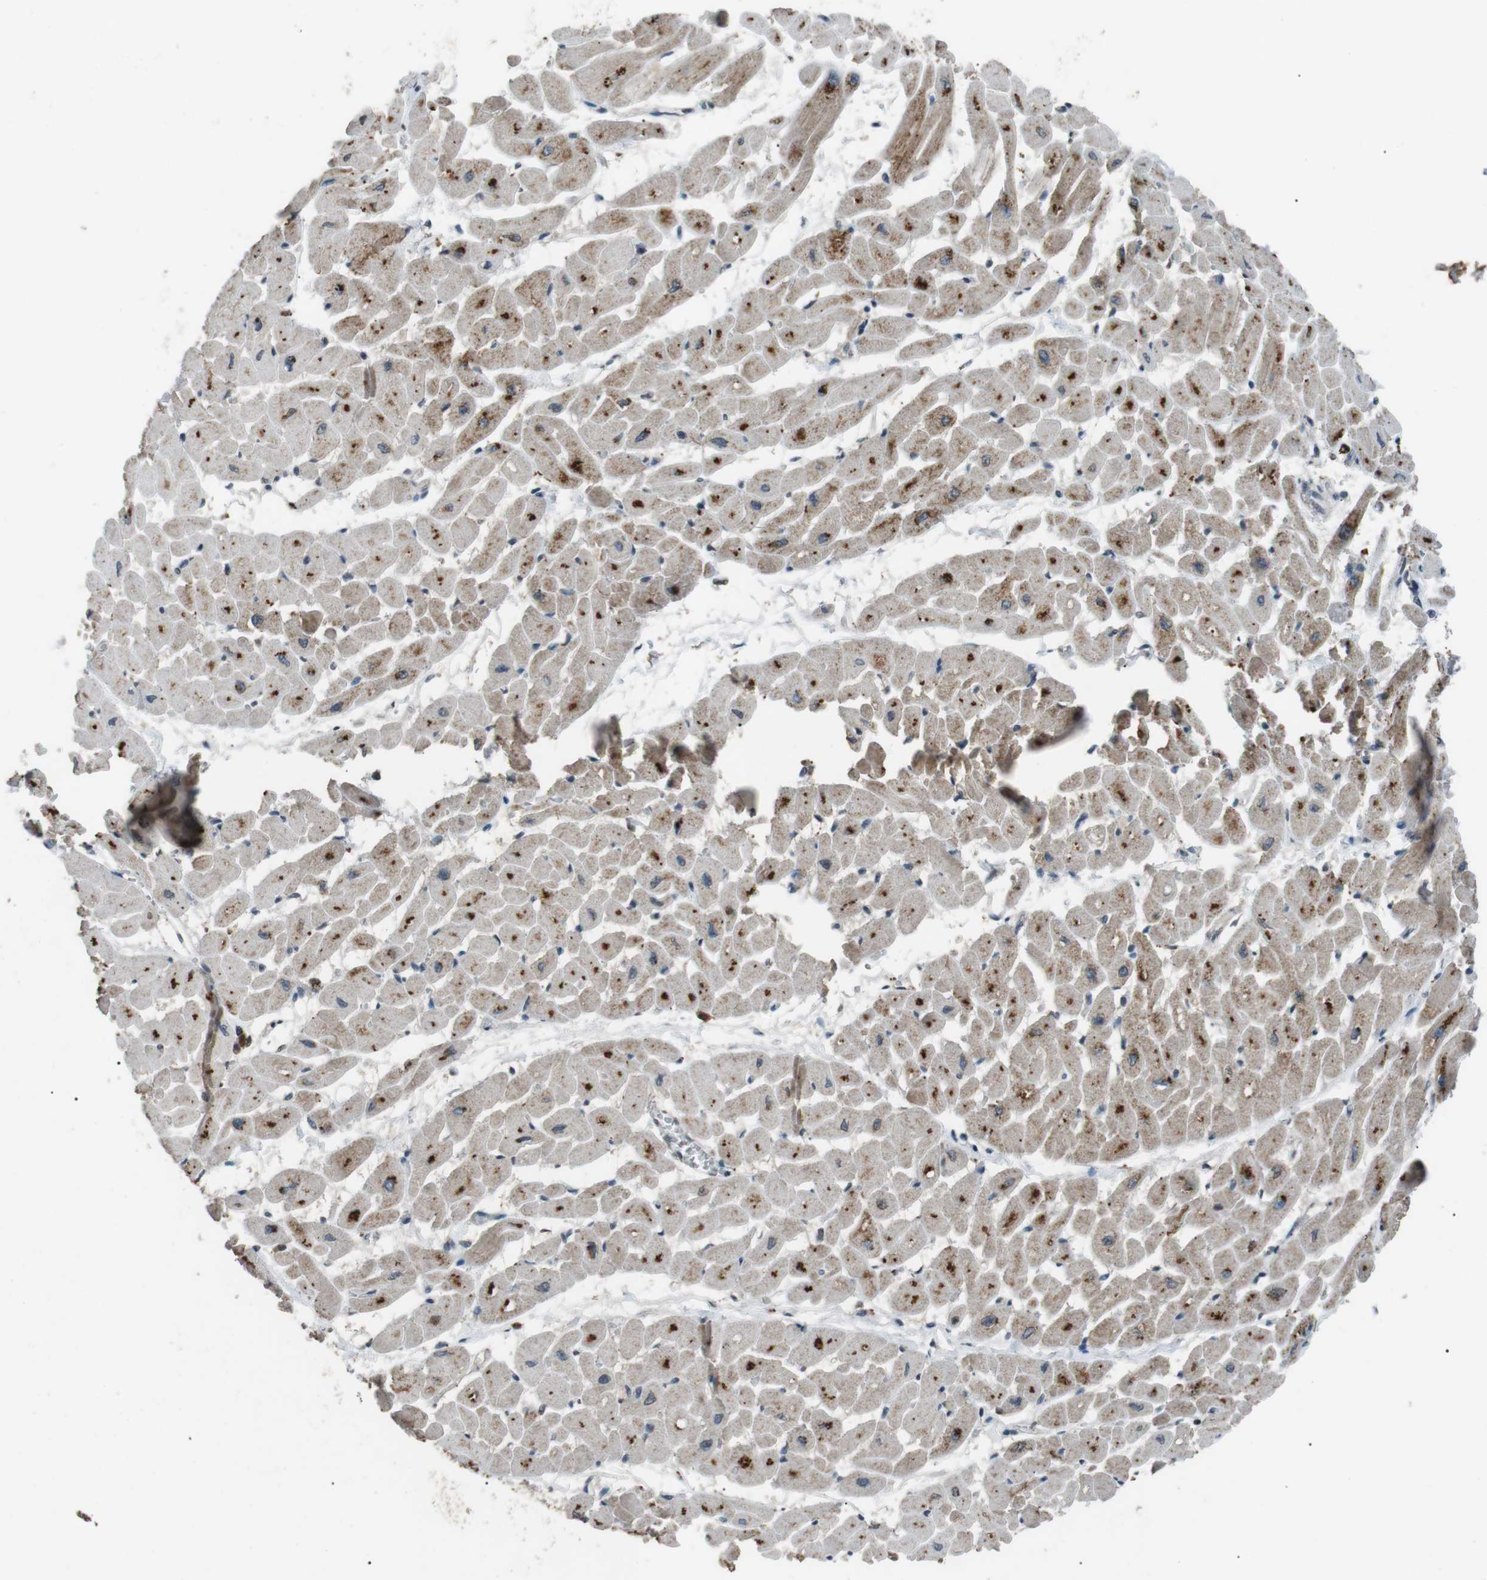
{"staining": {"intensity": "moderate", "quantity": ">75%", "location": "cytoplasmic/membranous"}, "tissue": "heart muscle", "cell_type": "Cardiomyocytes", "image_type": "normal", "snomed": [{"axis": "morphology", "description": "Normal tissue, NOS"}, {"axis": "topography", "description": "Heart"}], "caption": "High-power microscopy captured an immunohistochemistry (IHC) histopathology image of unremarkable heart muscle, revealing moderate cytoplasmic/membranous expression in about >75% of cardiomyocytes.", "gene": "NEK7", "patient": {"sex": "male", "age": 45}}